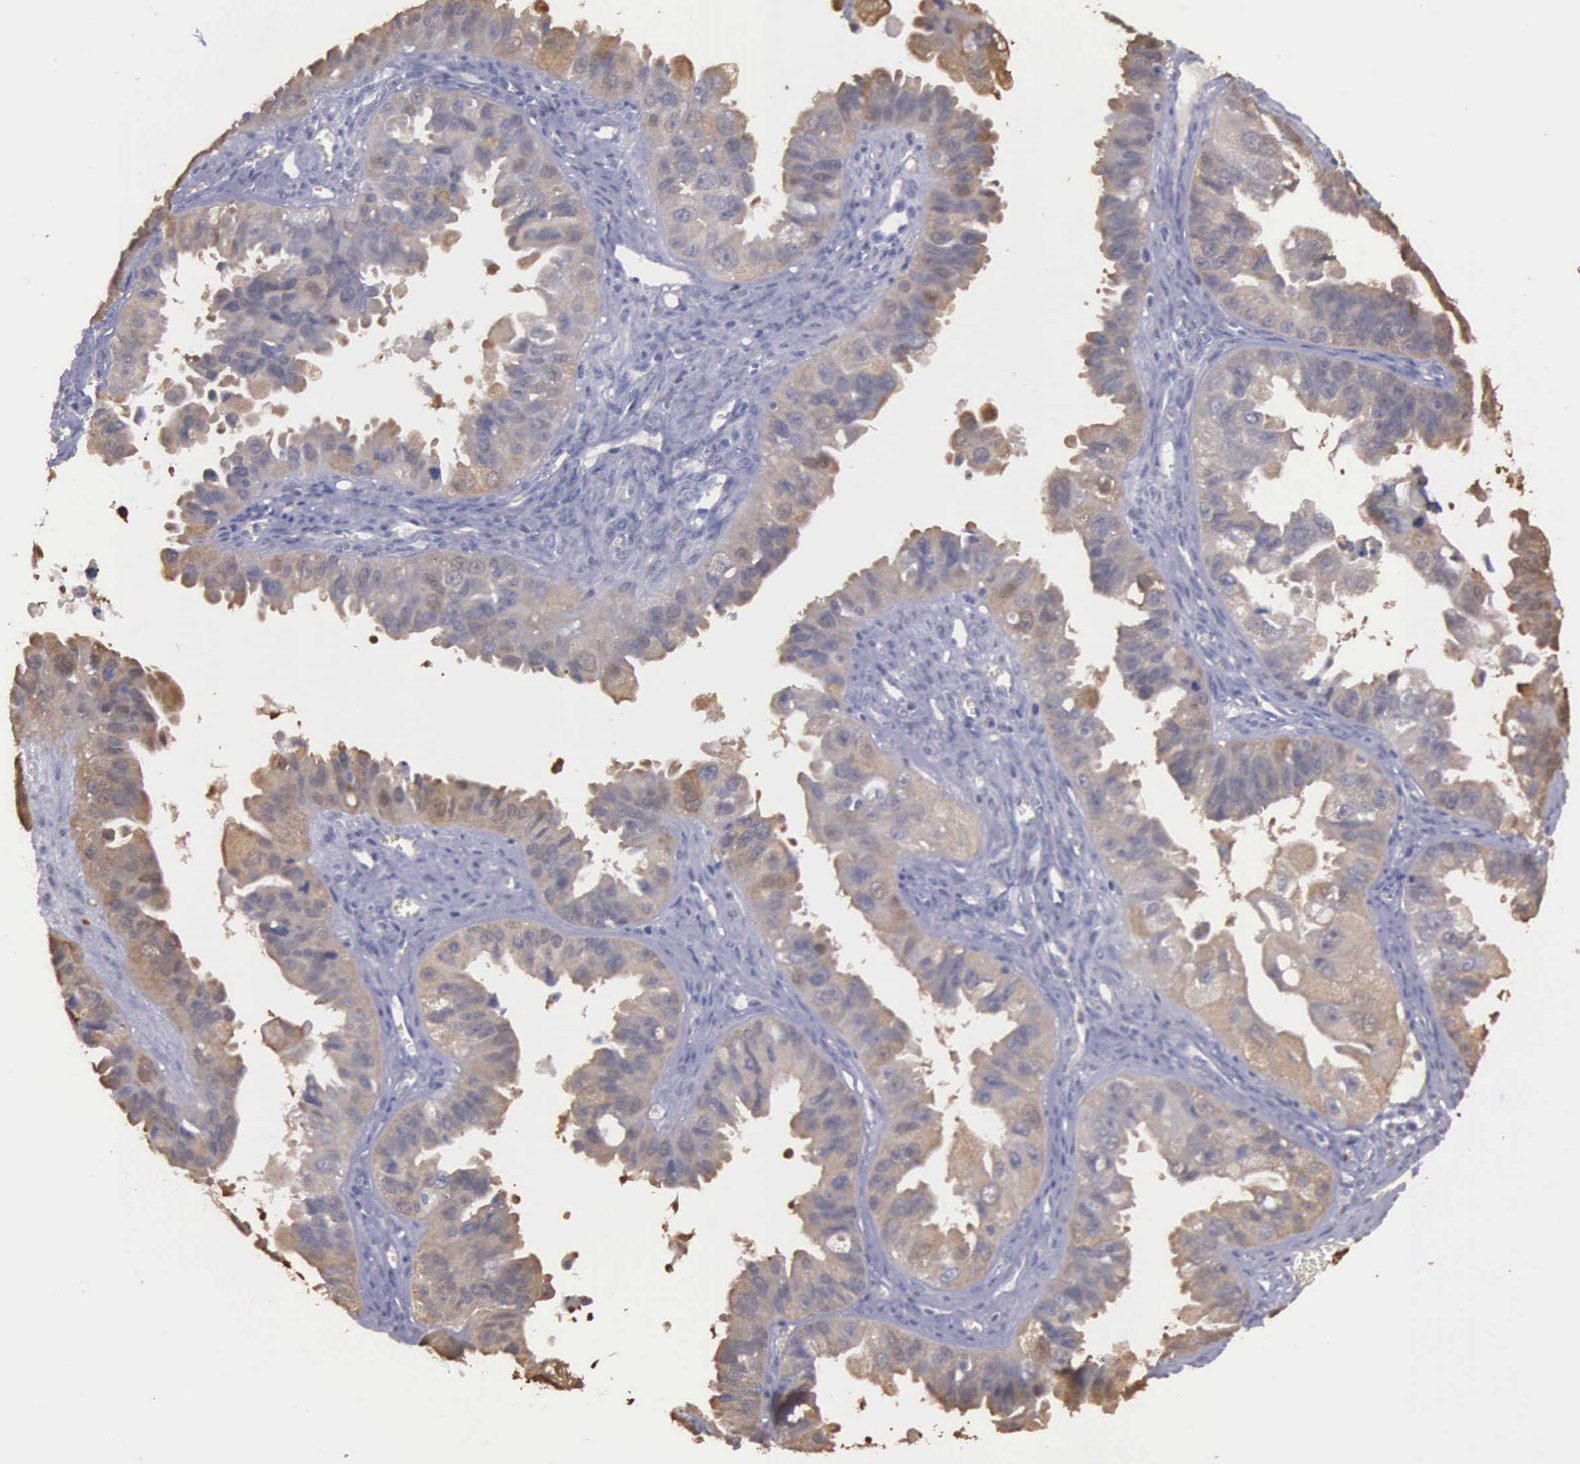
{"staining": {"intensity": "weak", "quantity": ">75%", "location": "cytoplasmic/membranous"}, "tissue": "ovarian cancer", "cell_type": "Tumor cells", "image_type": "cancer", "snomed": [{"axis": "morphology", "description": "Carcinoma, endometroid"}, {"axis": "topography", "description": "Ovary"}], "caption": "A brown stain highlights weak cytoplasmic/membranous staining of a protein in ovarian cancer (endometroid carcinoma) tumor cells.", "gene": "ENO3", "patient": {"sex": "female", "age": 85}}